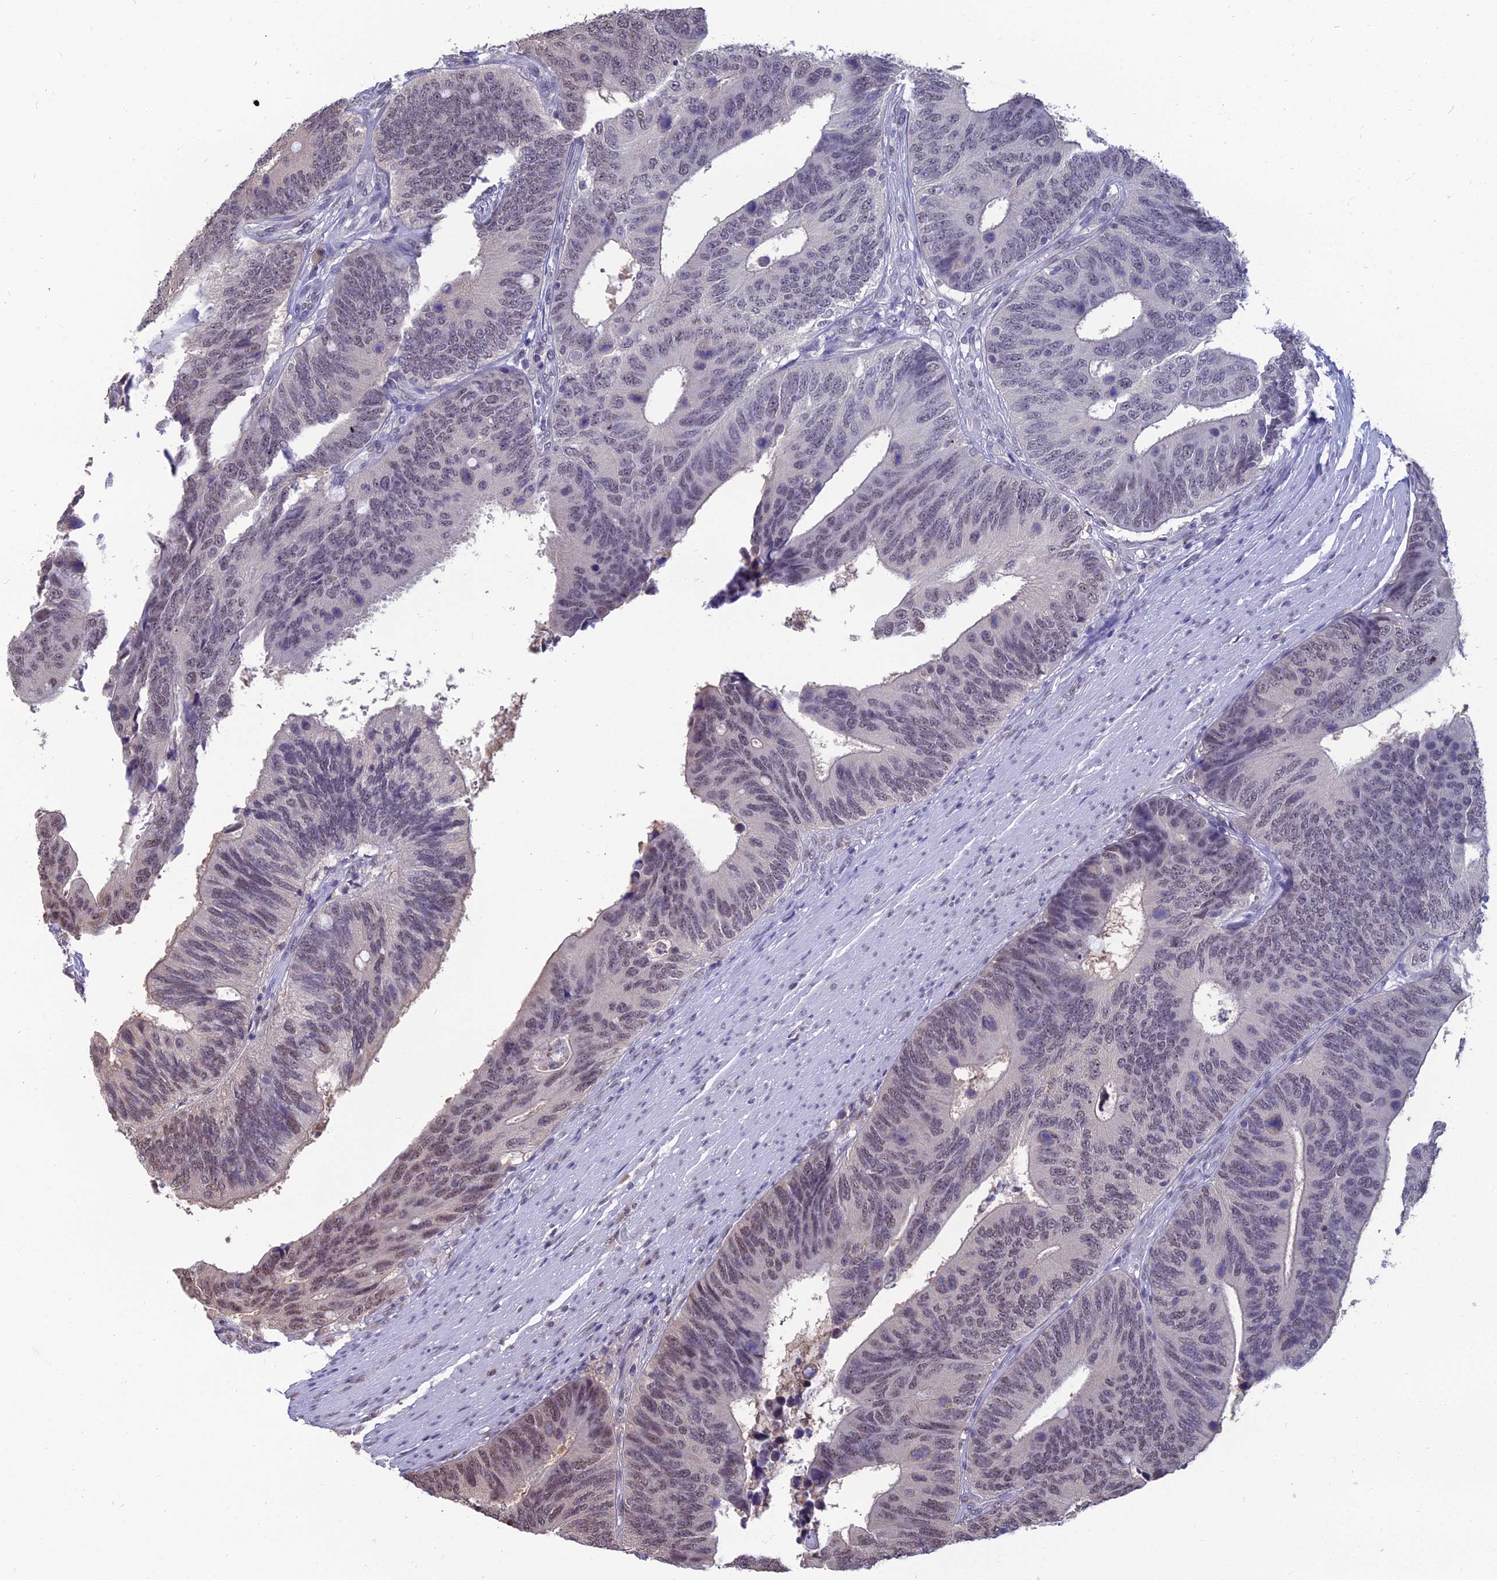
{"staining": {"intensity": "weak", "quantity": "25%-75%", "location": "nuclear"}, "tissue": "colorectal cancer", "cell_type": "Tumor cells", "image_type": "cancer", "snomed": [{"axis": "morphology", "description": "Adenocarcinoma, NOS"}, {"axis": "topography", "description": "Colon"}], "caption": "Immunohistochemistry histopathology image of human colorectal cancer (adenocarcinoma) stained for a protein (brown), which demonstrates low levels of weak nuclear staining in approximately 25%-75% of tumor cells.", "gene": "SRSF7", "patient": {"sex": "male", "age": 87}}